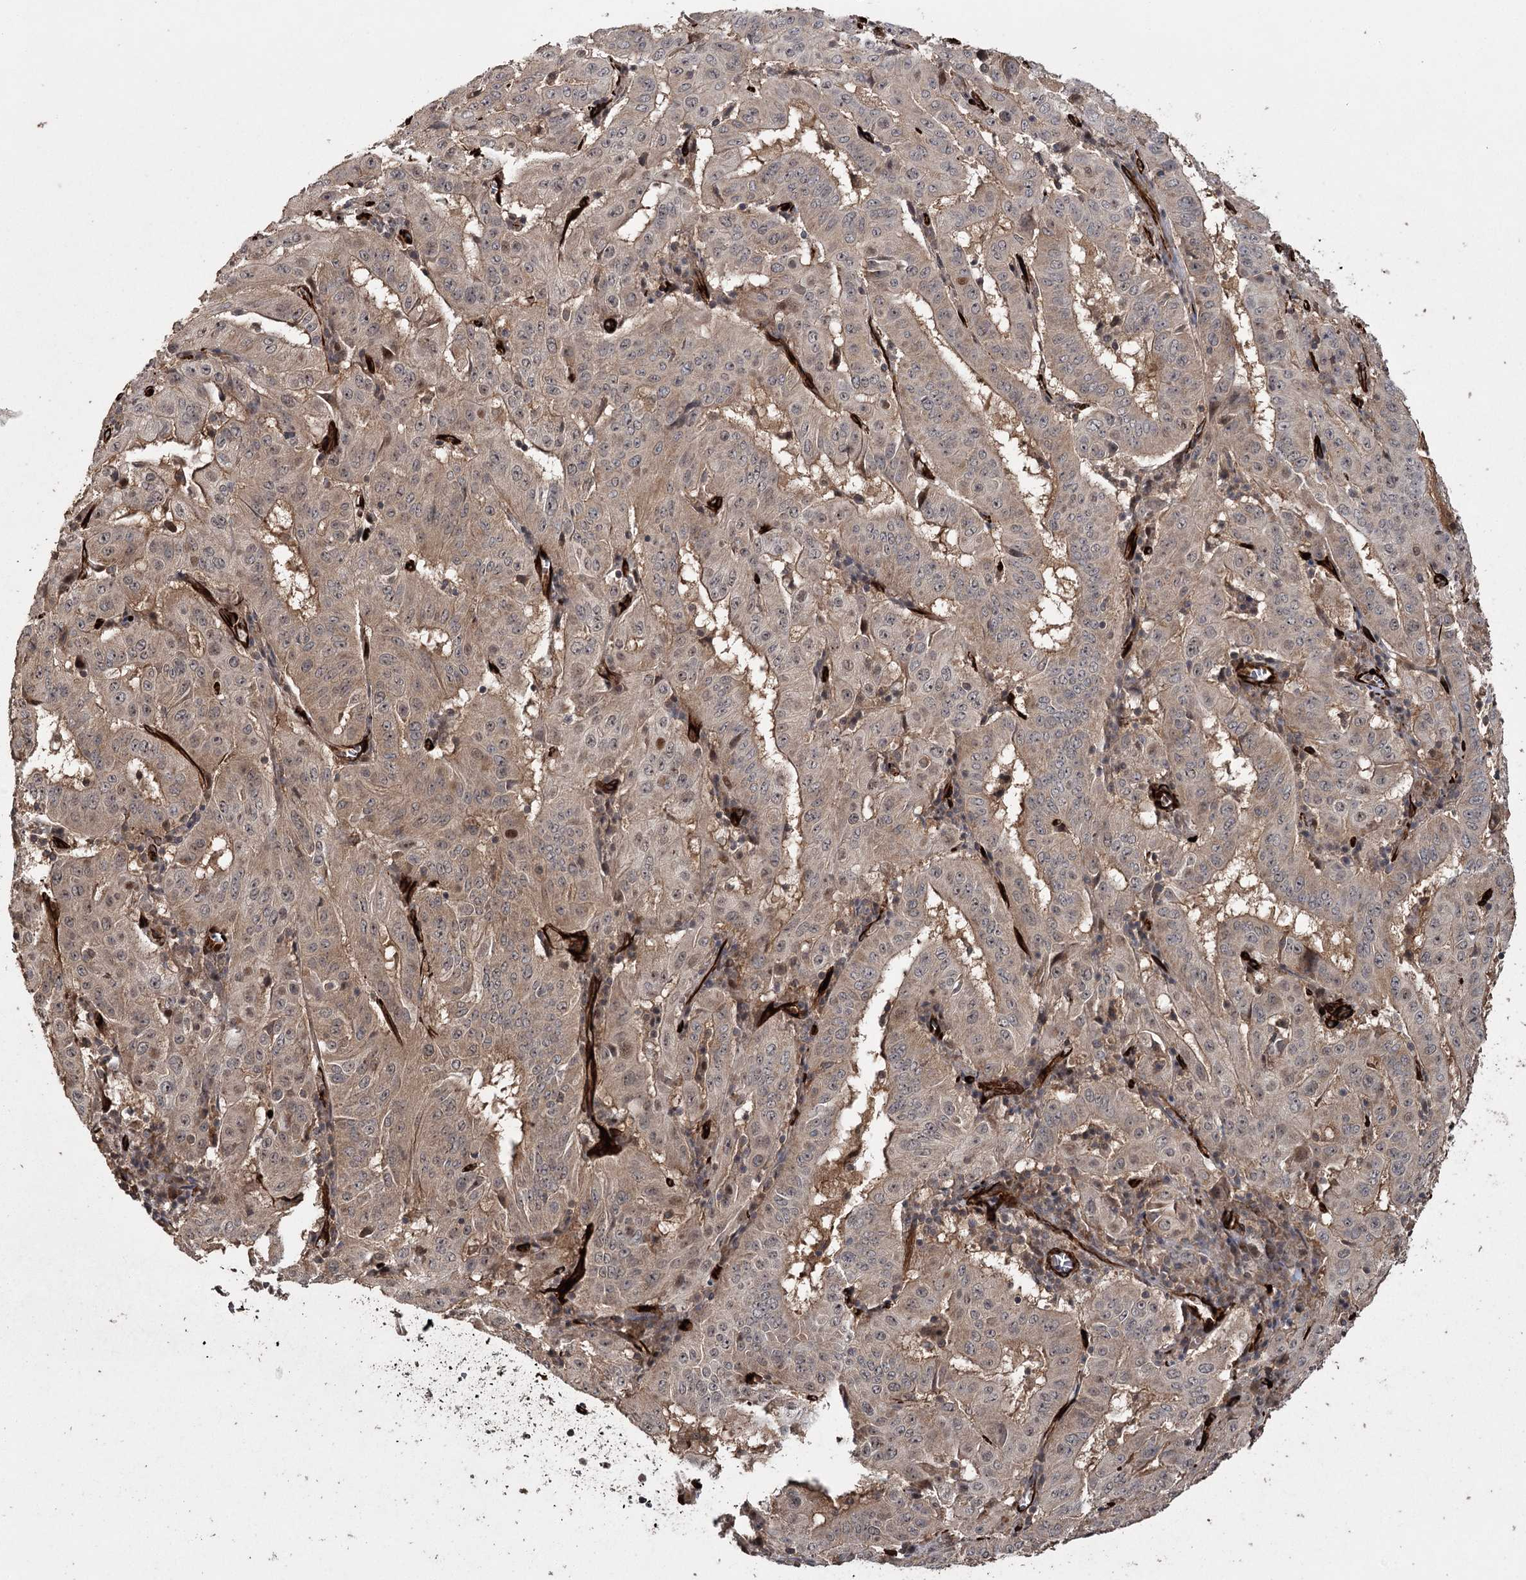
{"staining": {"intensity": "weak", "quantity": ">75%", "location": "cytoplasmic/membranous,nuclear"}, "tissue": "pancreatic cancer", "cell_type": "Tumor cells", "image_type": "cancer", "snomed": [{"axis": "morphology", "description": "Adenocarcinoma, NOS"}, {"axis": "topography", "description": "Pancreas"}], "caption": "Immunohistochemistry (IHC) (DAB (3,3'-diaminobenzidine)) staining of human pancreatic adenocarcinoma shows weak cytoplasmic/membranous and nuclear protein positivity in about >75% of tumor cells. (DAB (3,3'-diaminobenzidine) = brown stain, brightfield microscopy at high magnification).", "gene": "RPAP3", "patient": {"sex": "male", "age": 63}}